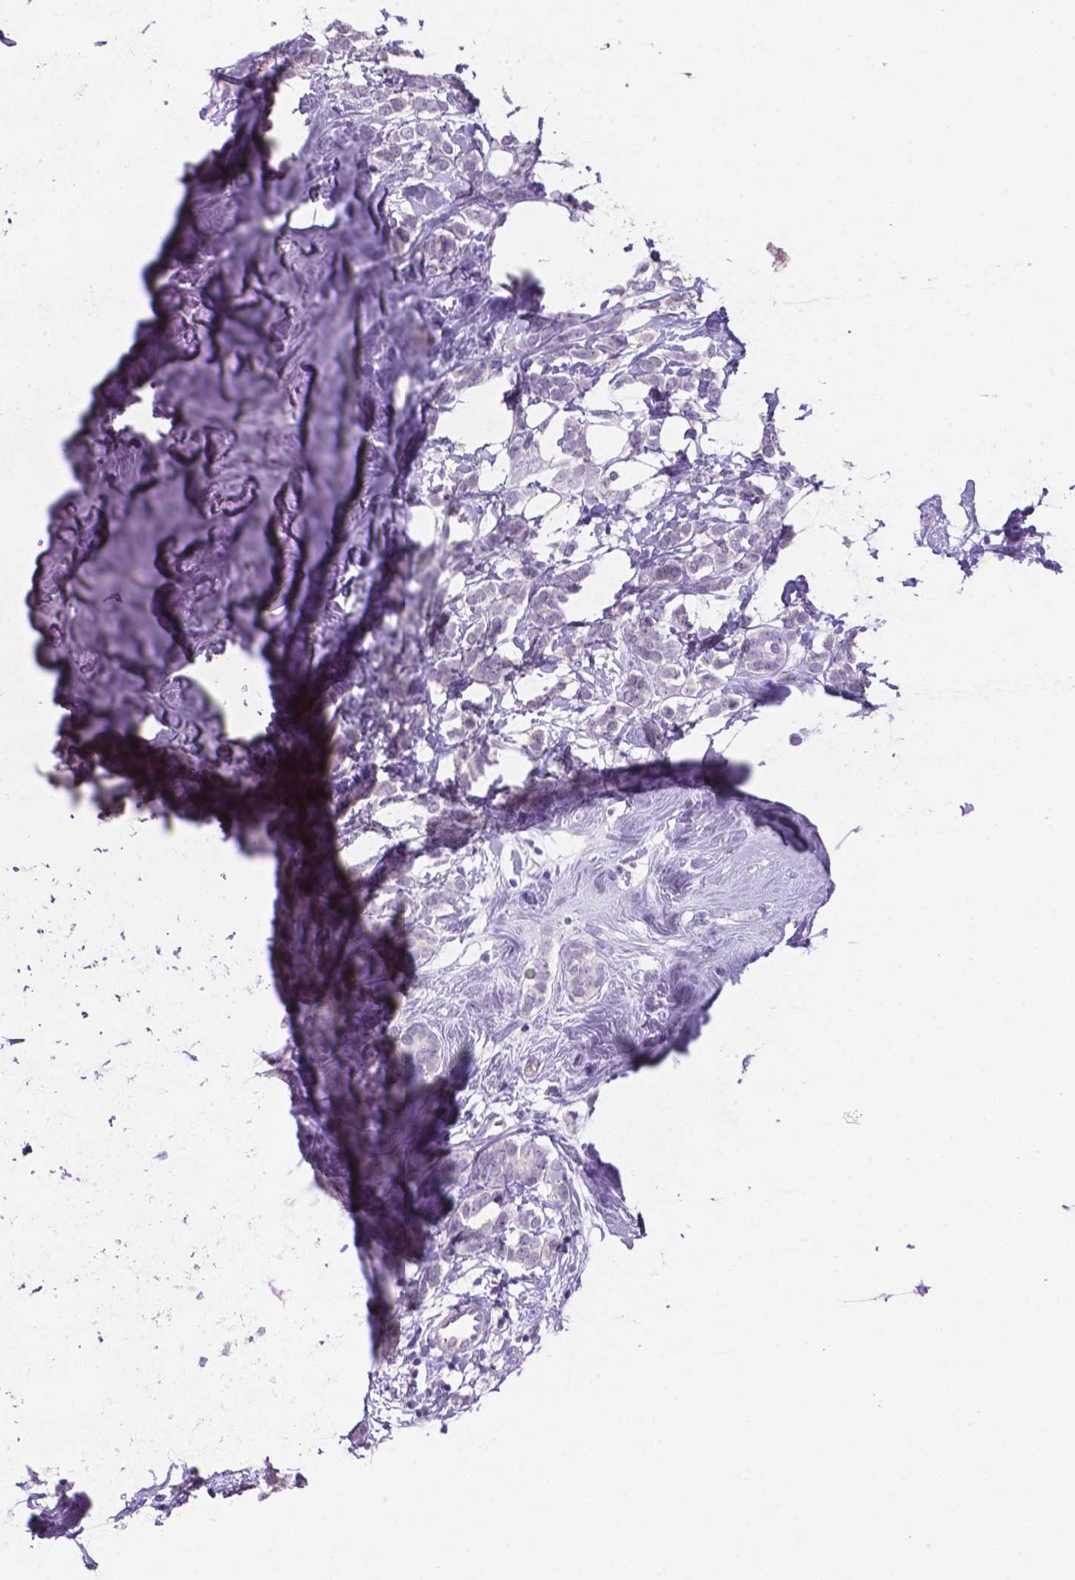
{"staining": {"intensity": "negative", "quantity": "none", "location": "none"}, "tissue": "breast cancer", "cell_type": "Tumor cells", "image_type": "cancer", "snomed": [{"axis": "morphology", "description": "Lobular carcinoma"}, {"axis": "topography", "description": "Breast"}], "caption": "A photomicrograph of human breast cancer is negative for staining in tumor cells.", "gene": "EBLN2", "patient": {"sex": "female", "age": 49}}